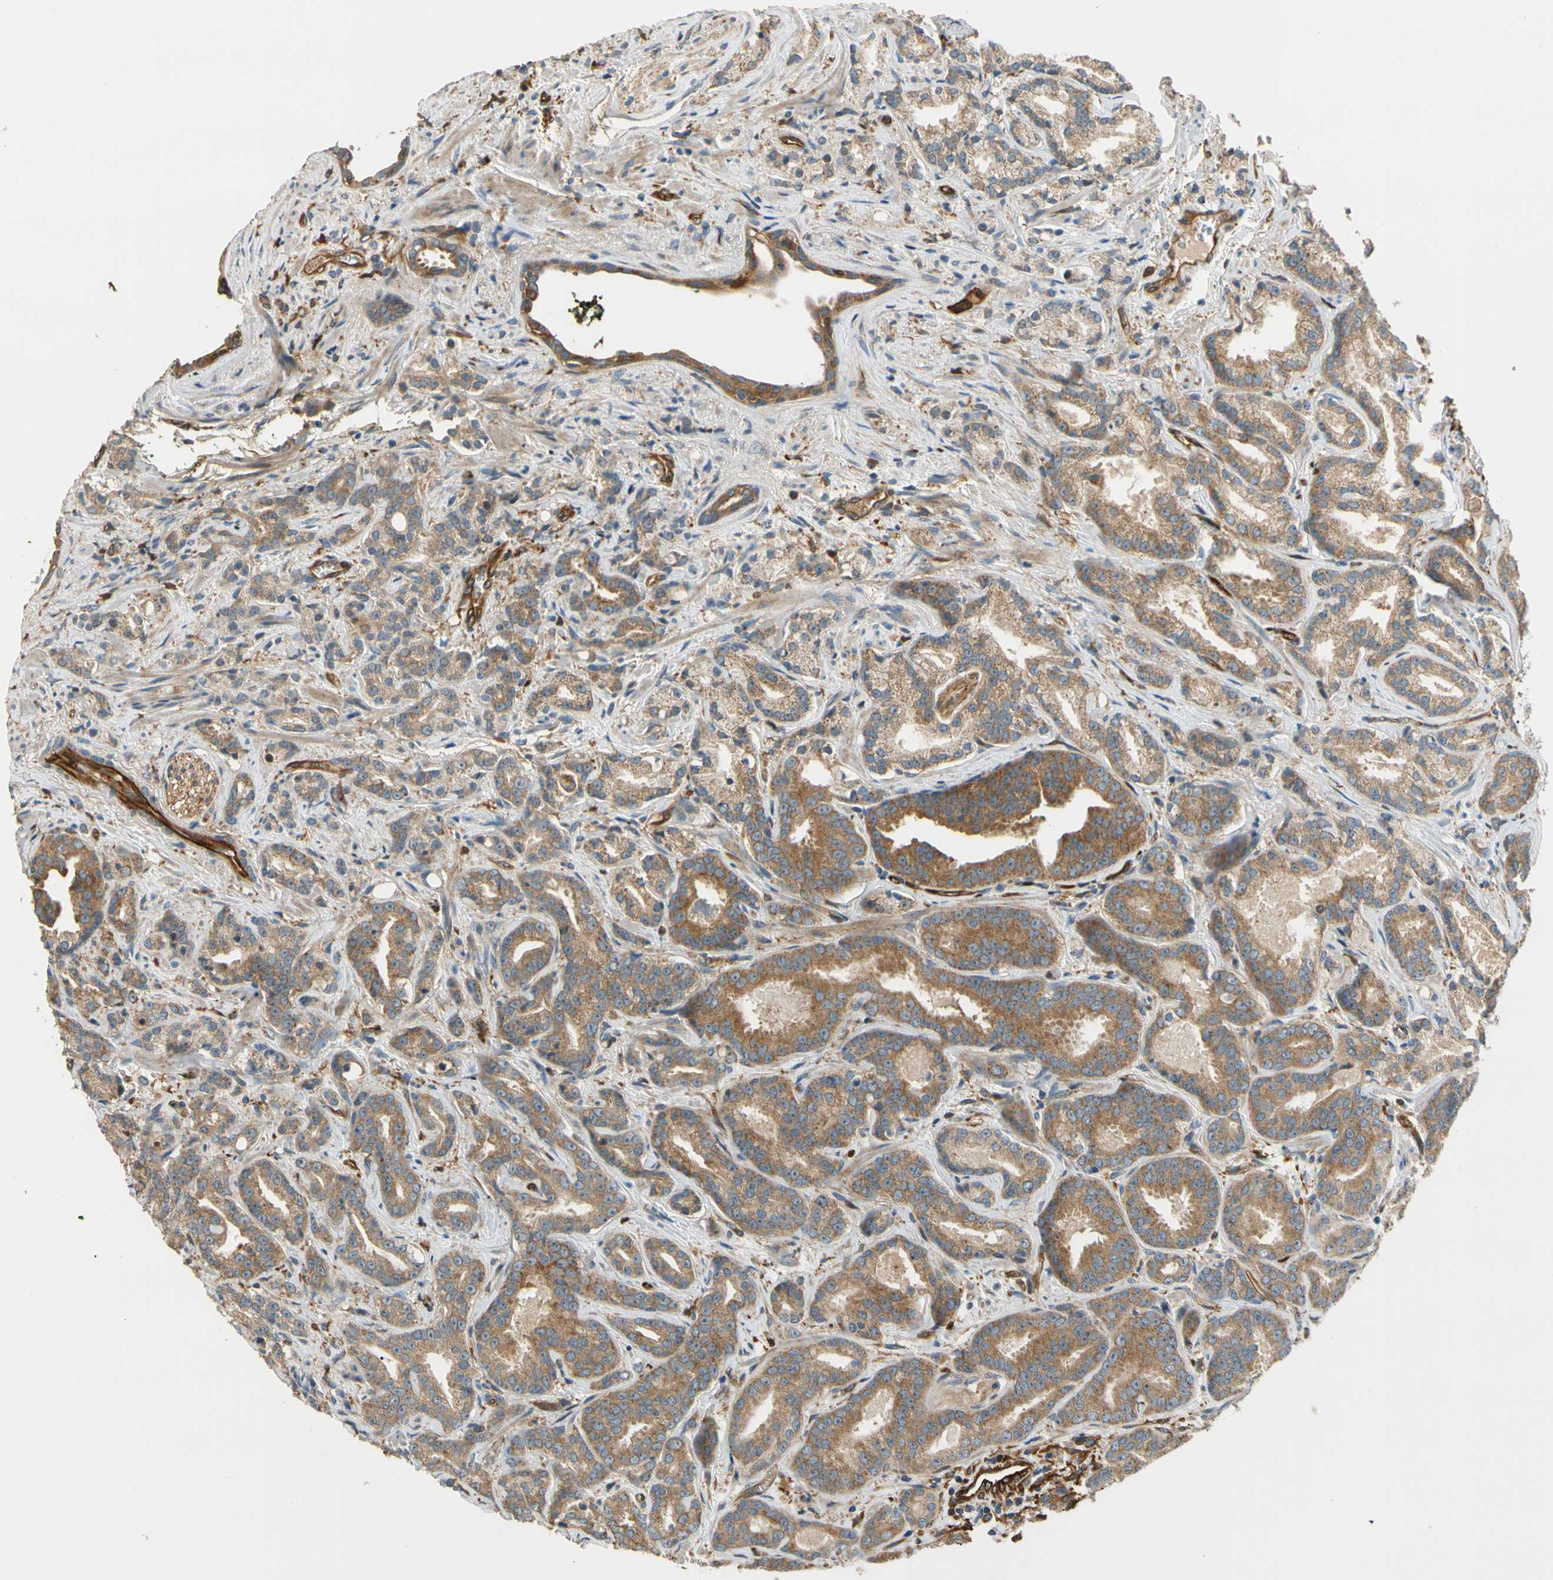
{"staining": {"intensity": "moderate", "quantity": ">75%", "location": "cytoplasmic/membranous"}, "tissue": "prostate cancer", "cell_type": "Tumor cells", "image_type": "cancer", "snomed": [{"axis": "morphology", "description": "Adenocarcinoma, Low grade"}, {"axis": "topography", "description": "Prostate"}], "caption": "DAB (3,3'-diaminobenzidine) immunohistochemical staining of human prostate adenocarcinoma (low-grade) exhibits moderate cytoplasmic/membranous protein staining in about >75% of tumor cells.", "gene": "PARP14", "patient": {"sex": "male", "age": 63}}